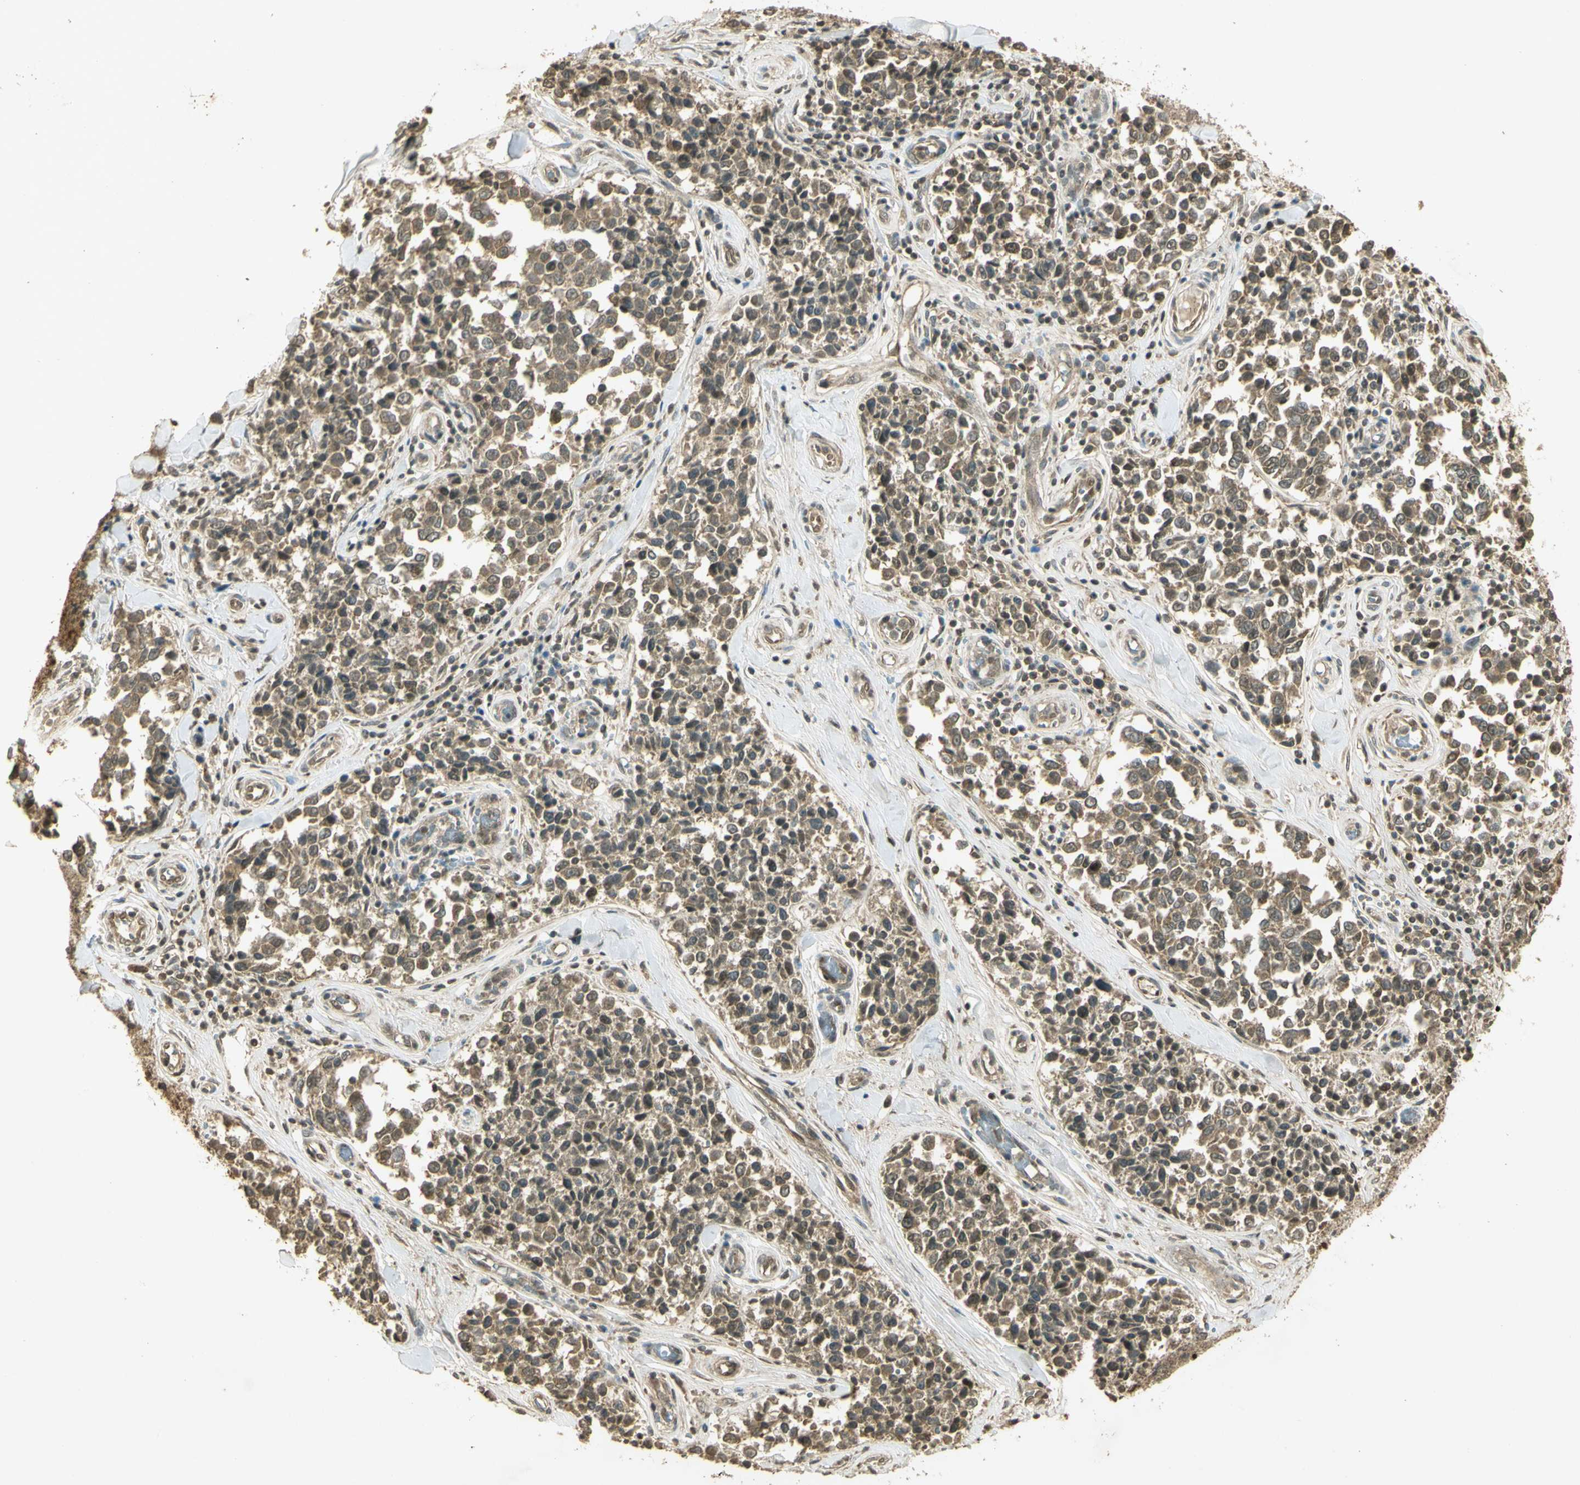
{"staining": {"intensity": "weak", "quantity": "25%-75%", "location": "cytoplasmic/membranous"}, "tissue": "melanoma", "cell_type": "Tumor cells", "image_type": "cancer", "snomed": [{"axis": "morphology", "description": "Malignant melanoma, NOS"}, {"axis": "topography", "description": "Skin"}], "caption": "High-magnification brightfield microscopy of malignant melanoma stained with DAB (3,3'-diaminobenzidine) (brown) and counterstained with hematoxylin (blue). tumor cells exhibit weak cytoplasmic/membranous staining is present in about25%-75% of cells.", "gene": "GMEB2", "patient": {"sex": "female", "age": 64}}